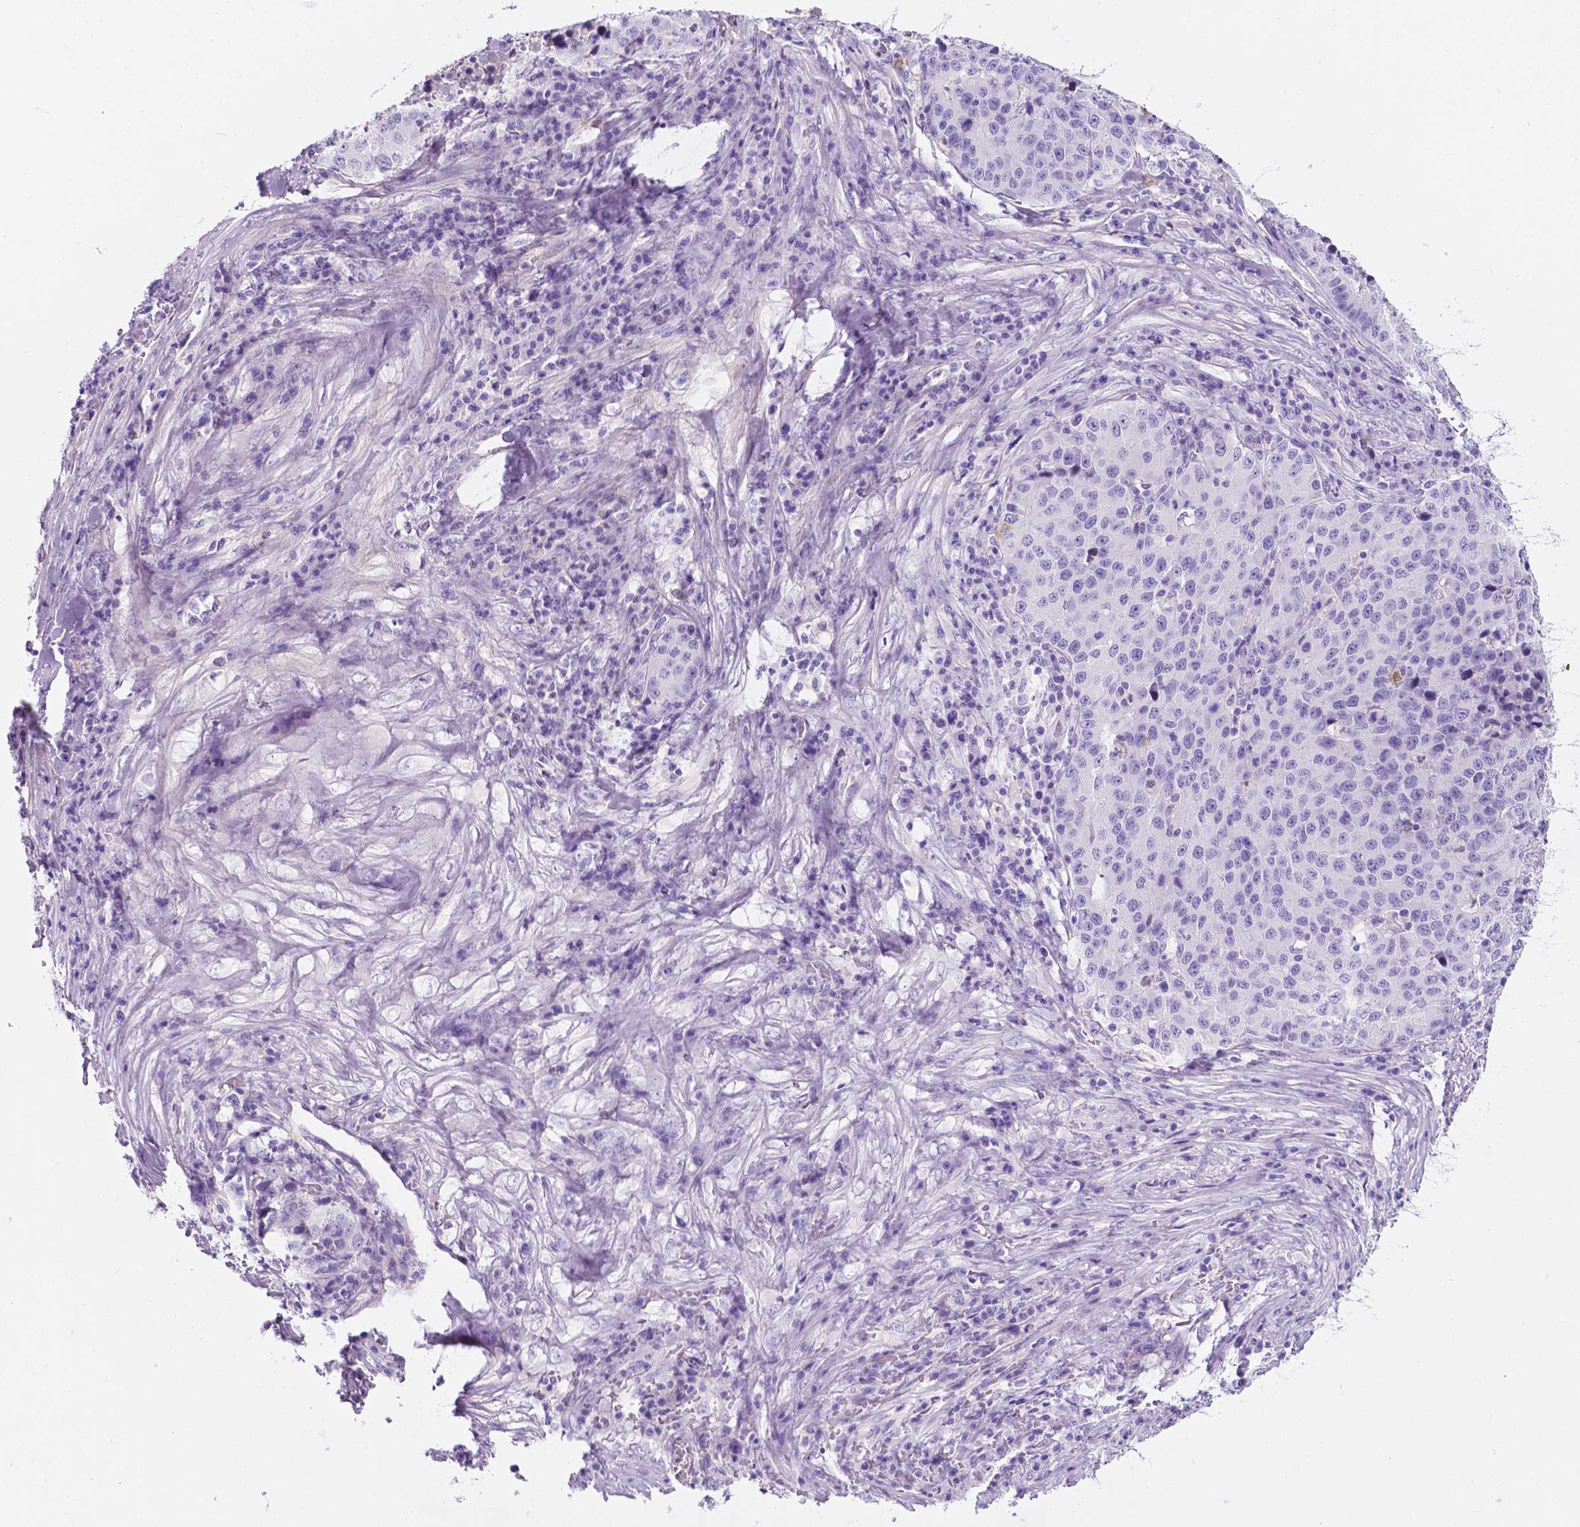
{"staining": {"intensity": "negative", "quantity": "none", "location": "none"}, "tissue": "stomach cancer", "cell_type": "Tumor cells", "image_type": "cancer", "snomed": [{"axis": "morphology", "description": "Adenocarcinoma, NOS"}, {"axis": "topography", "description": "Stomach"}], "caption": "Stomach adenocarcinoma stained for a protein using immunohistochemistry (IHC) demonstrates no positivity tumor cells.", "gene": "GNAO1", "patient": {"sex": "male", "age": 71}}